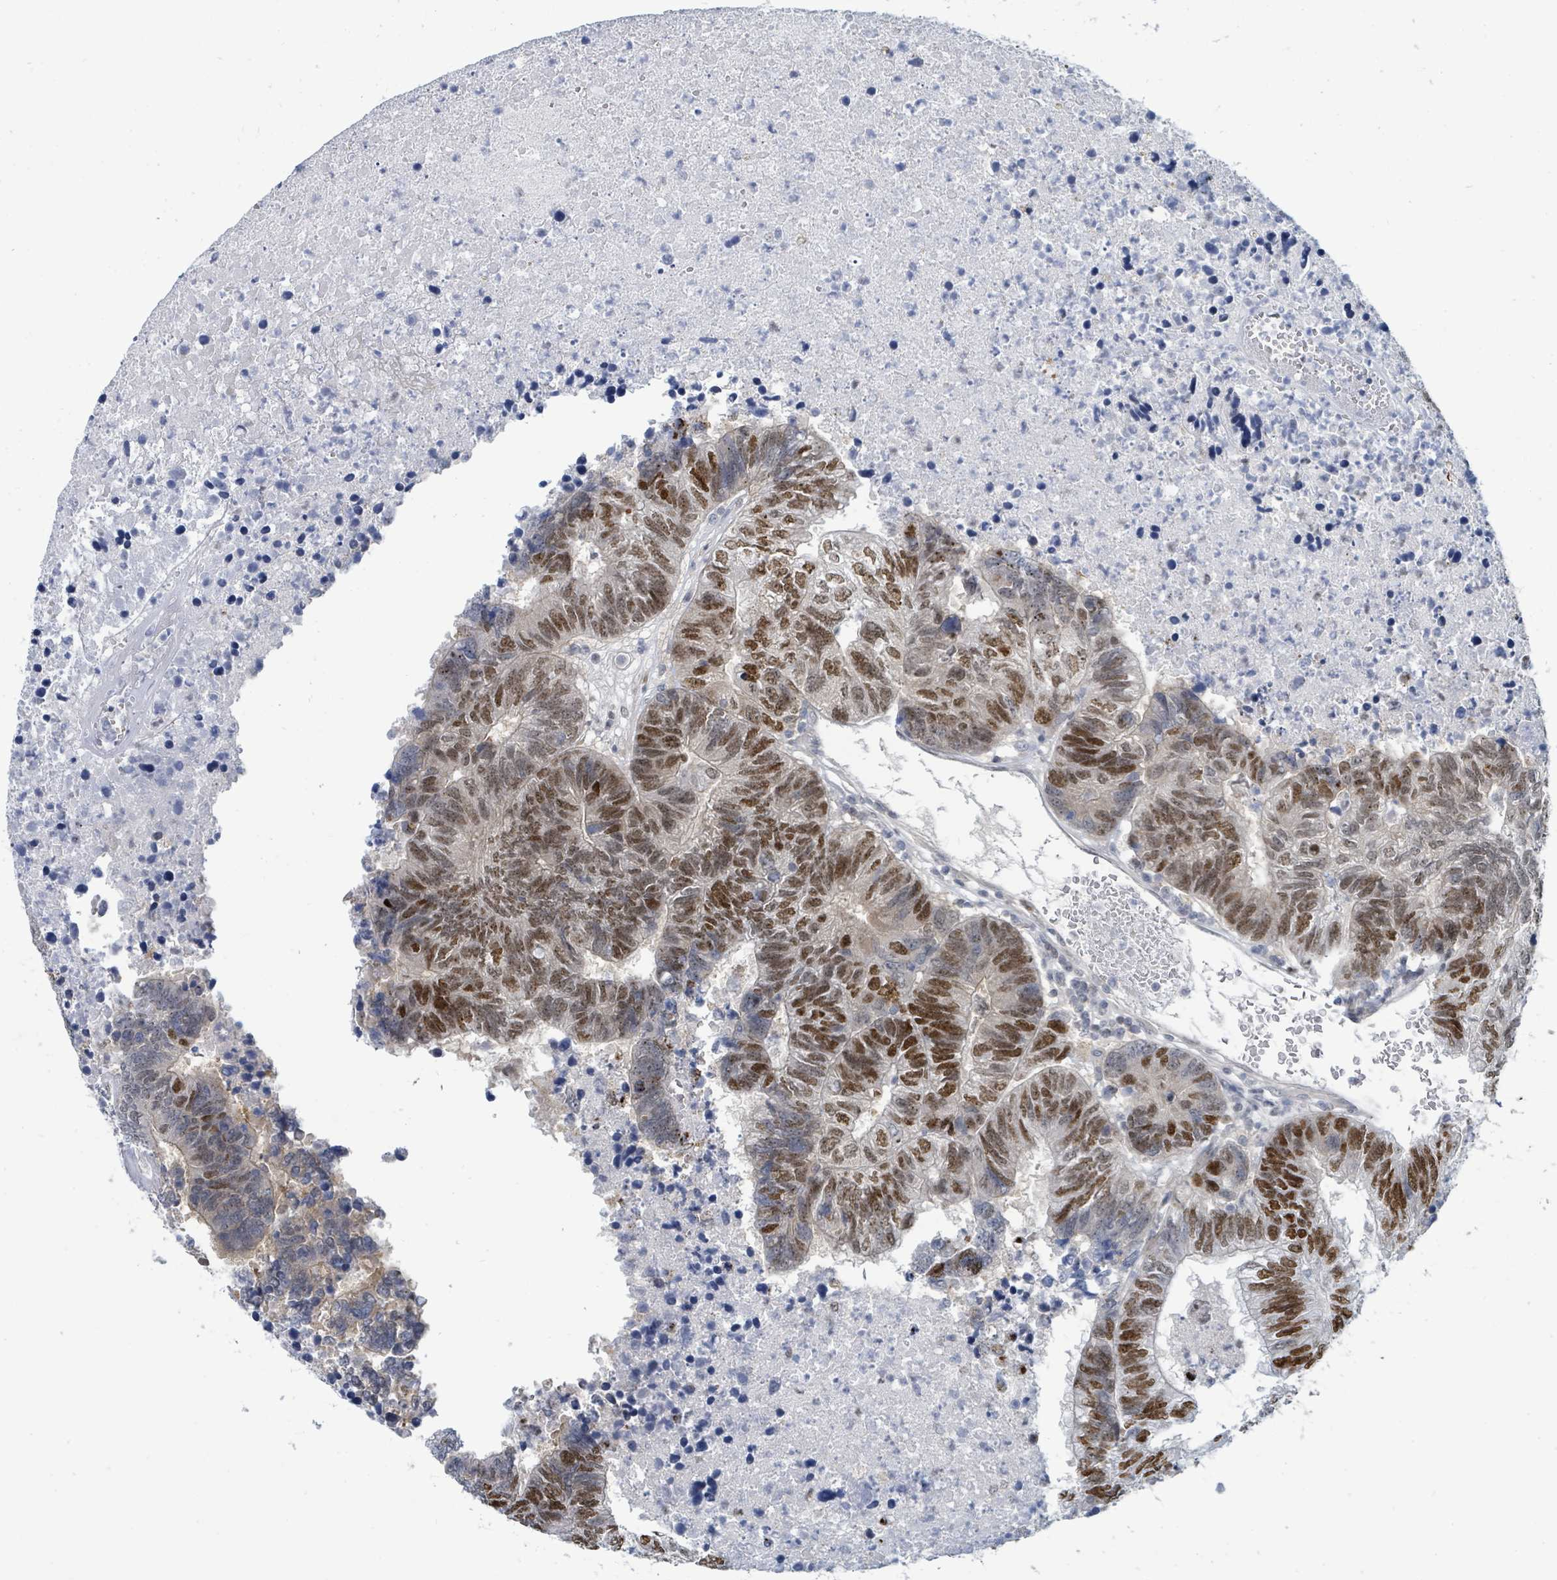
{"staining": {"intensity": "moderate", "quantity": ">75%", "location": "nuclear"}, "tissue": "colorectal cancer", "cell_type": "Tumor cells", "image_type": "cancer", "snomed": [{"axis": "morphology", "description": "Adenocarcinoma, NOS"}, {"axis": "topography", "description": "Colon"}], "caption": "Moderate nuclear positivity for a protein is seen in about >75% of tumor cells of adenocarcinoma (colorectal) using immunohistochemistry.", "gene": "SUMO4", "patient": {"sex": "female", "age": 48}}